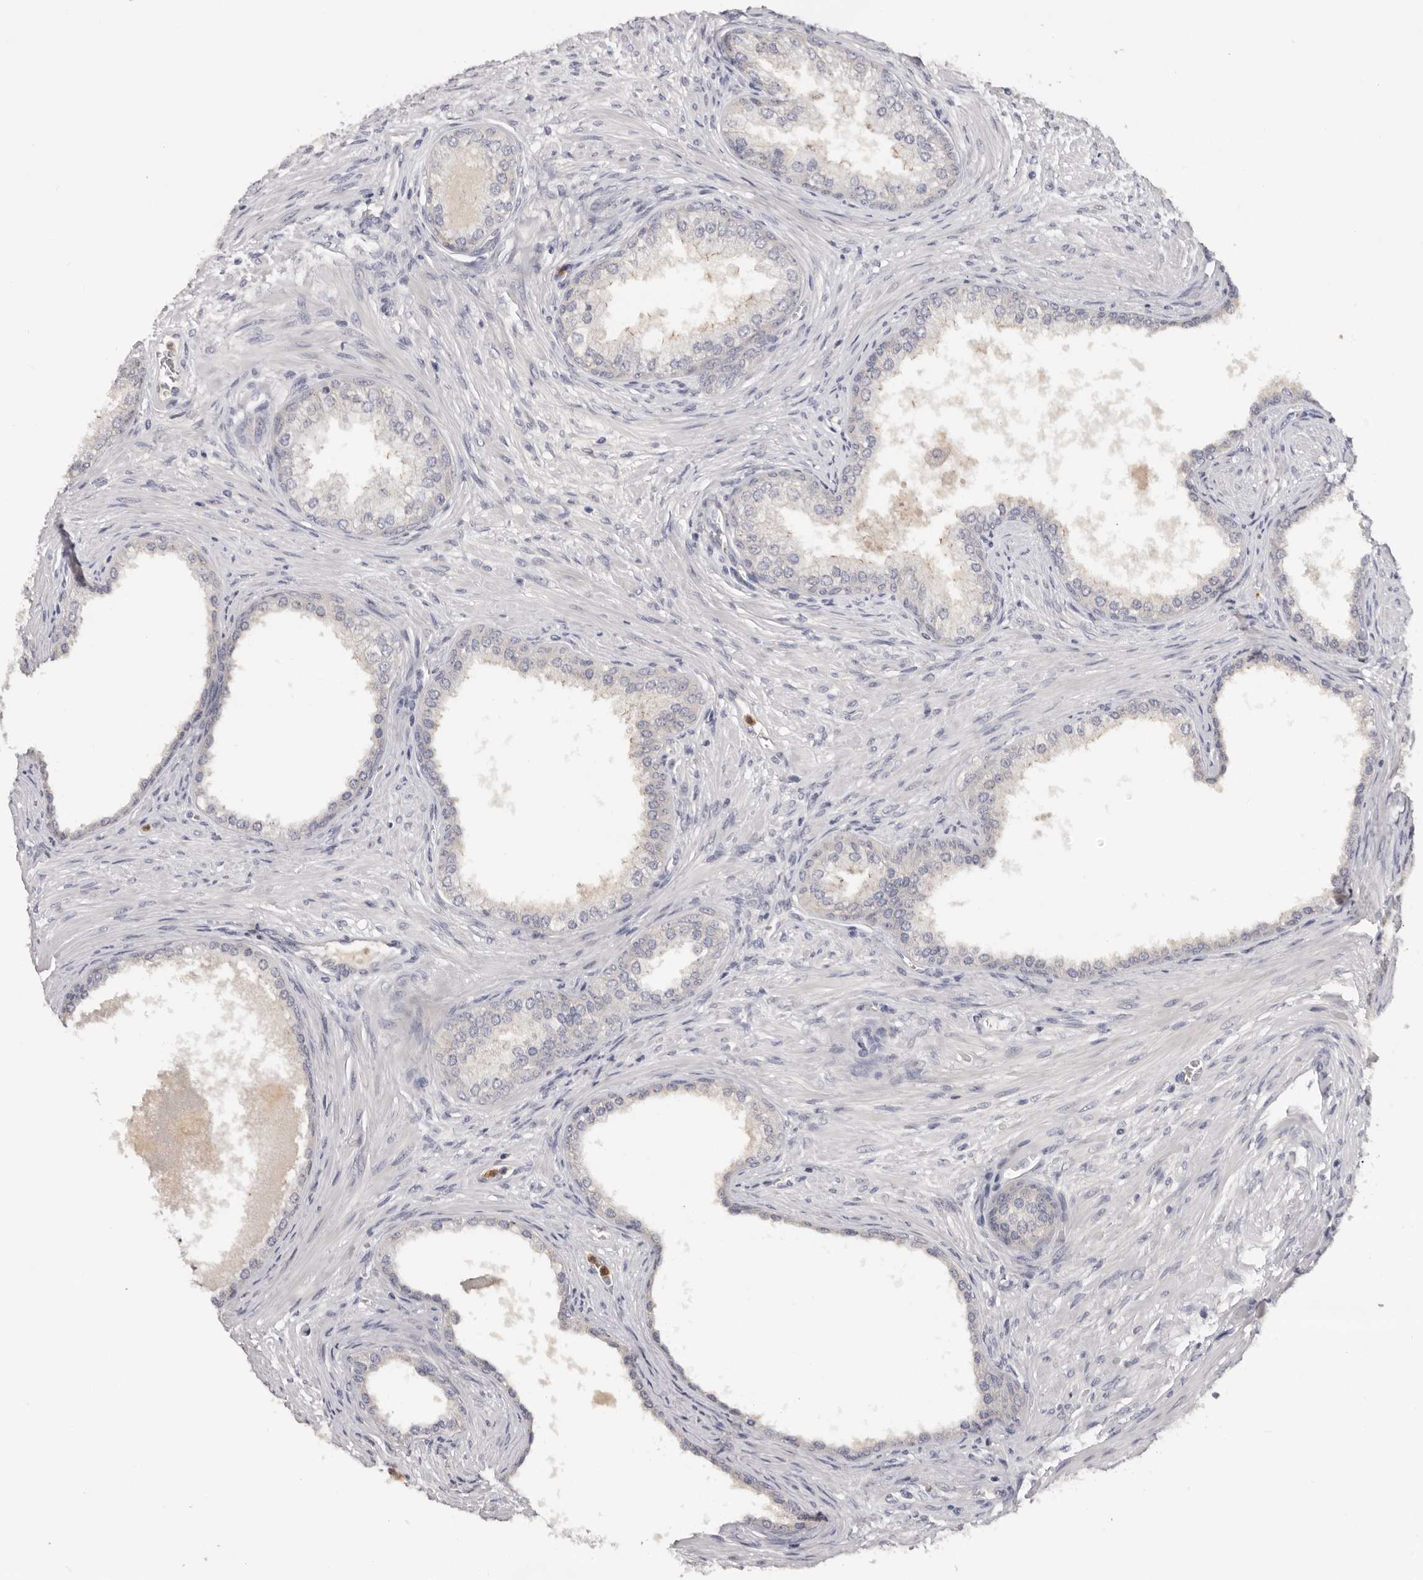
{"staining": {"intensity": "negative", "quantity": "none", "location": "none"}, "tissue": "prostate cancer", "cell_type": "Tumor cells", "image_type": "cancer", "snomed": [{"axis": "morphology", "description": "Normal tissue, NOS"}, {"axis": "morphology", "description": "Adenocarcinoma, Low grade"}, {"axis": "topography", "description": "Prostate"}, {"axis": "topography", "description": "Peripheral nerve tissue"}], "caption": "The histopathology image demonstrates no staining of tumor cells in adenocarcinoma (low-grade) (prostate).", "gene": "KIF2B", "patient": {"sex": "male", "age": 71}}